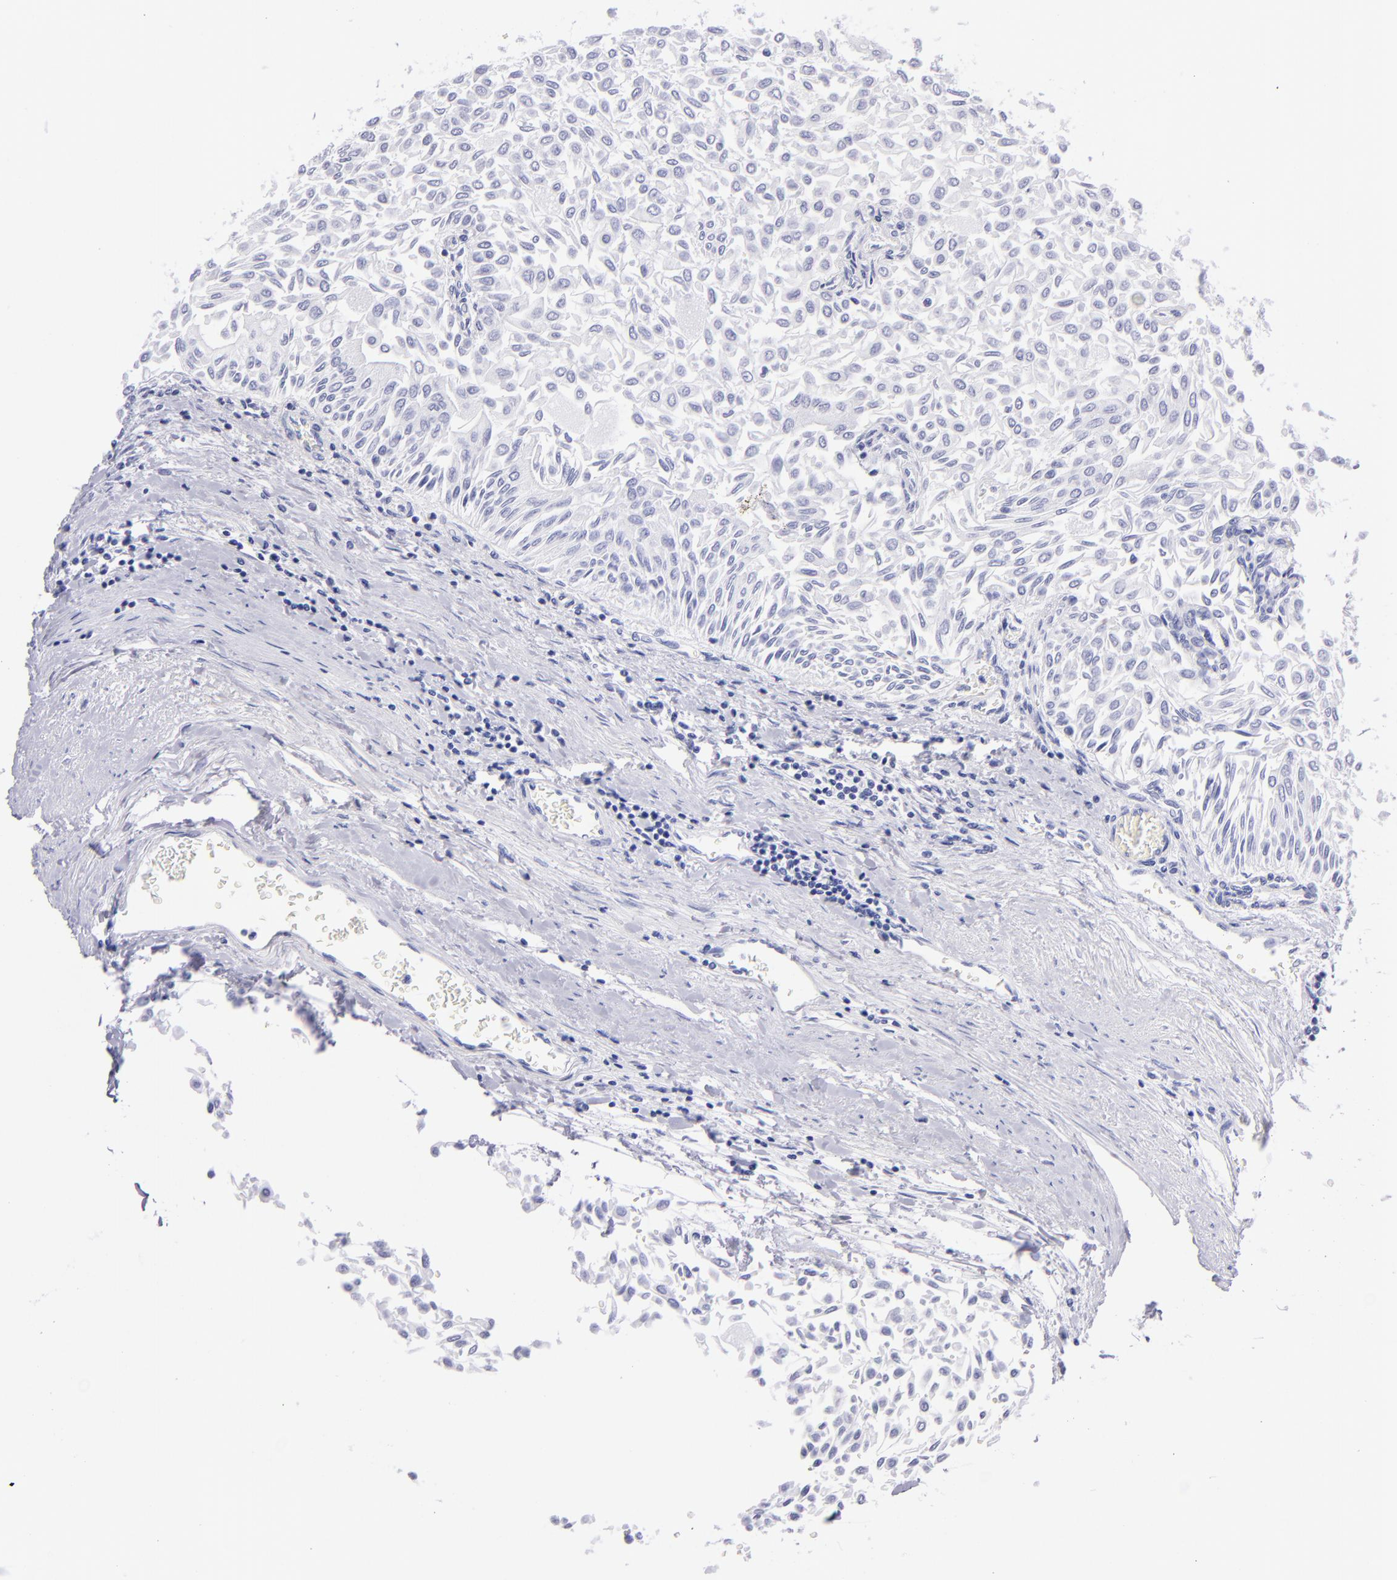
{"staining": {"intensity": "negative", "quantity": "none", "location": "none"}, "tissue": "urothelial cancer", "cell_type": "Tumor cells", "image_type": "cancer", "snomed": [{"axis": "morphology", "description": "Urothelial carcinoma, Low grade"}, {"axis": "topography", "description": "Urinary bladder"}], "caption": "Histopathology image shows no protein staining in tumor cells of urothelial carcinoma (low-grade) tissue.", "gene": "PRPH", "patient": {"sex": "male", "age": 64}}